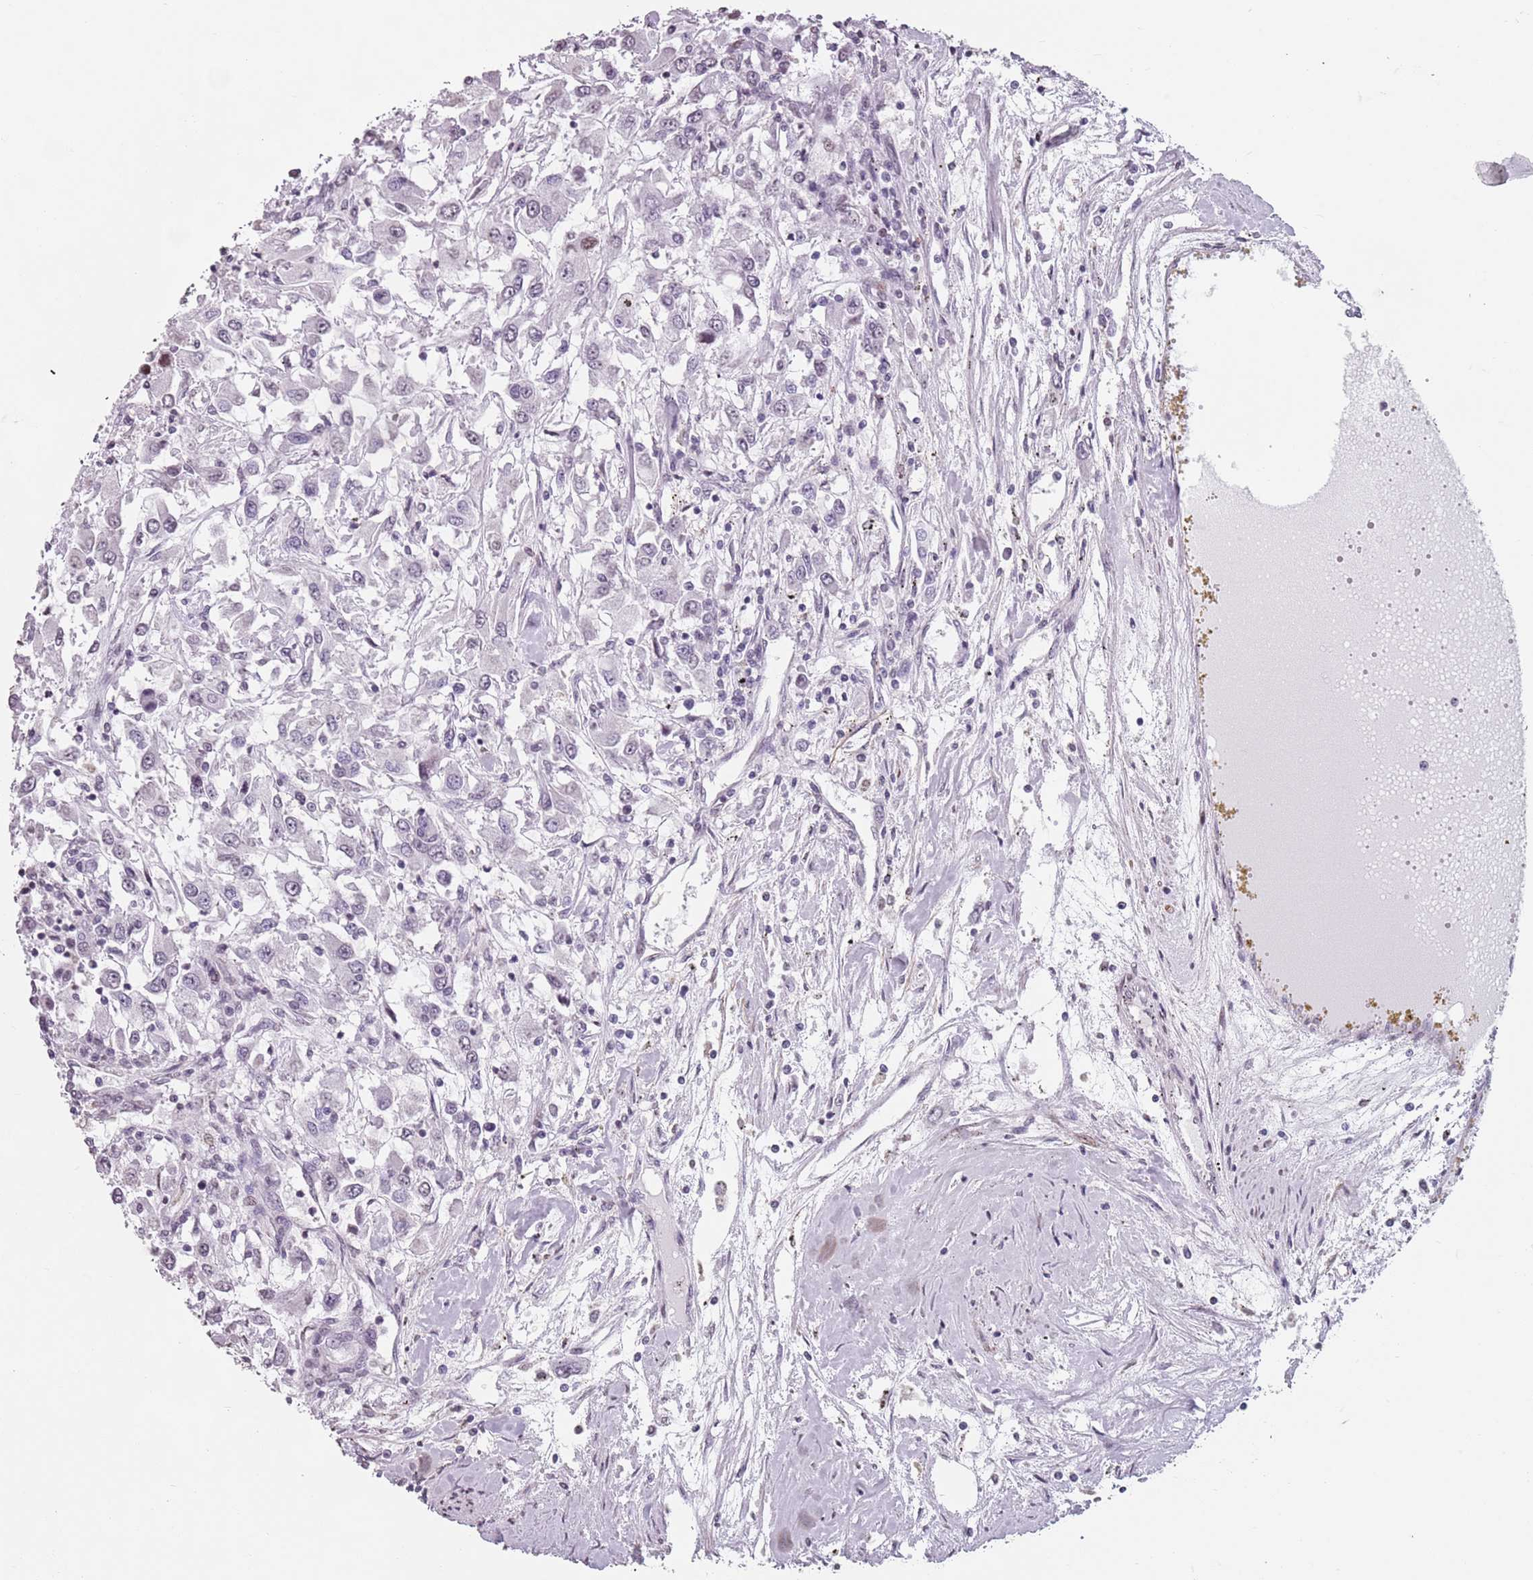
{"staining": {"intensity": "negative", "quantity": "none", "location": "none"}, "tissue": "renal cancer", "cell_type": "Tumor cells", "image_type": "cancer", "snomed": [{"axis": "morphology", "description": "Adenocarcinoma, NOS"}, {"axis": "topography", "description": "Kidney"}], "caption": "An immunohistochemistry photomicrograph of renal cancer (adenocarcinoma) is shown. There is no staining in tumor cells of renal cancer (adenocarcinoma).", "gene": "TMC4", "patient": {"sex": "female", "age": 67}}